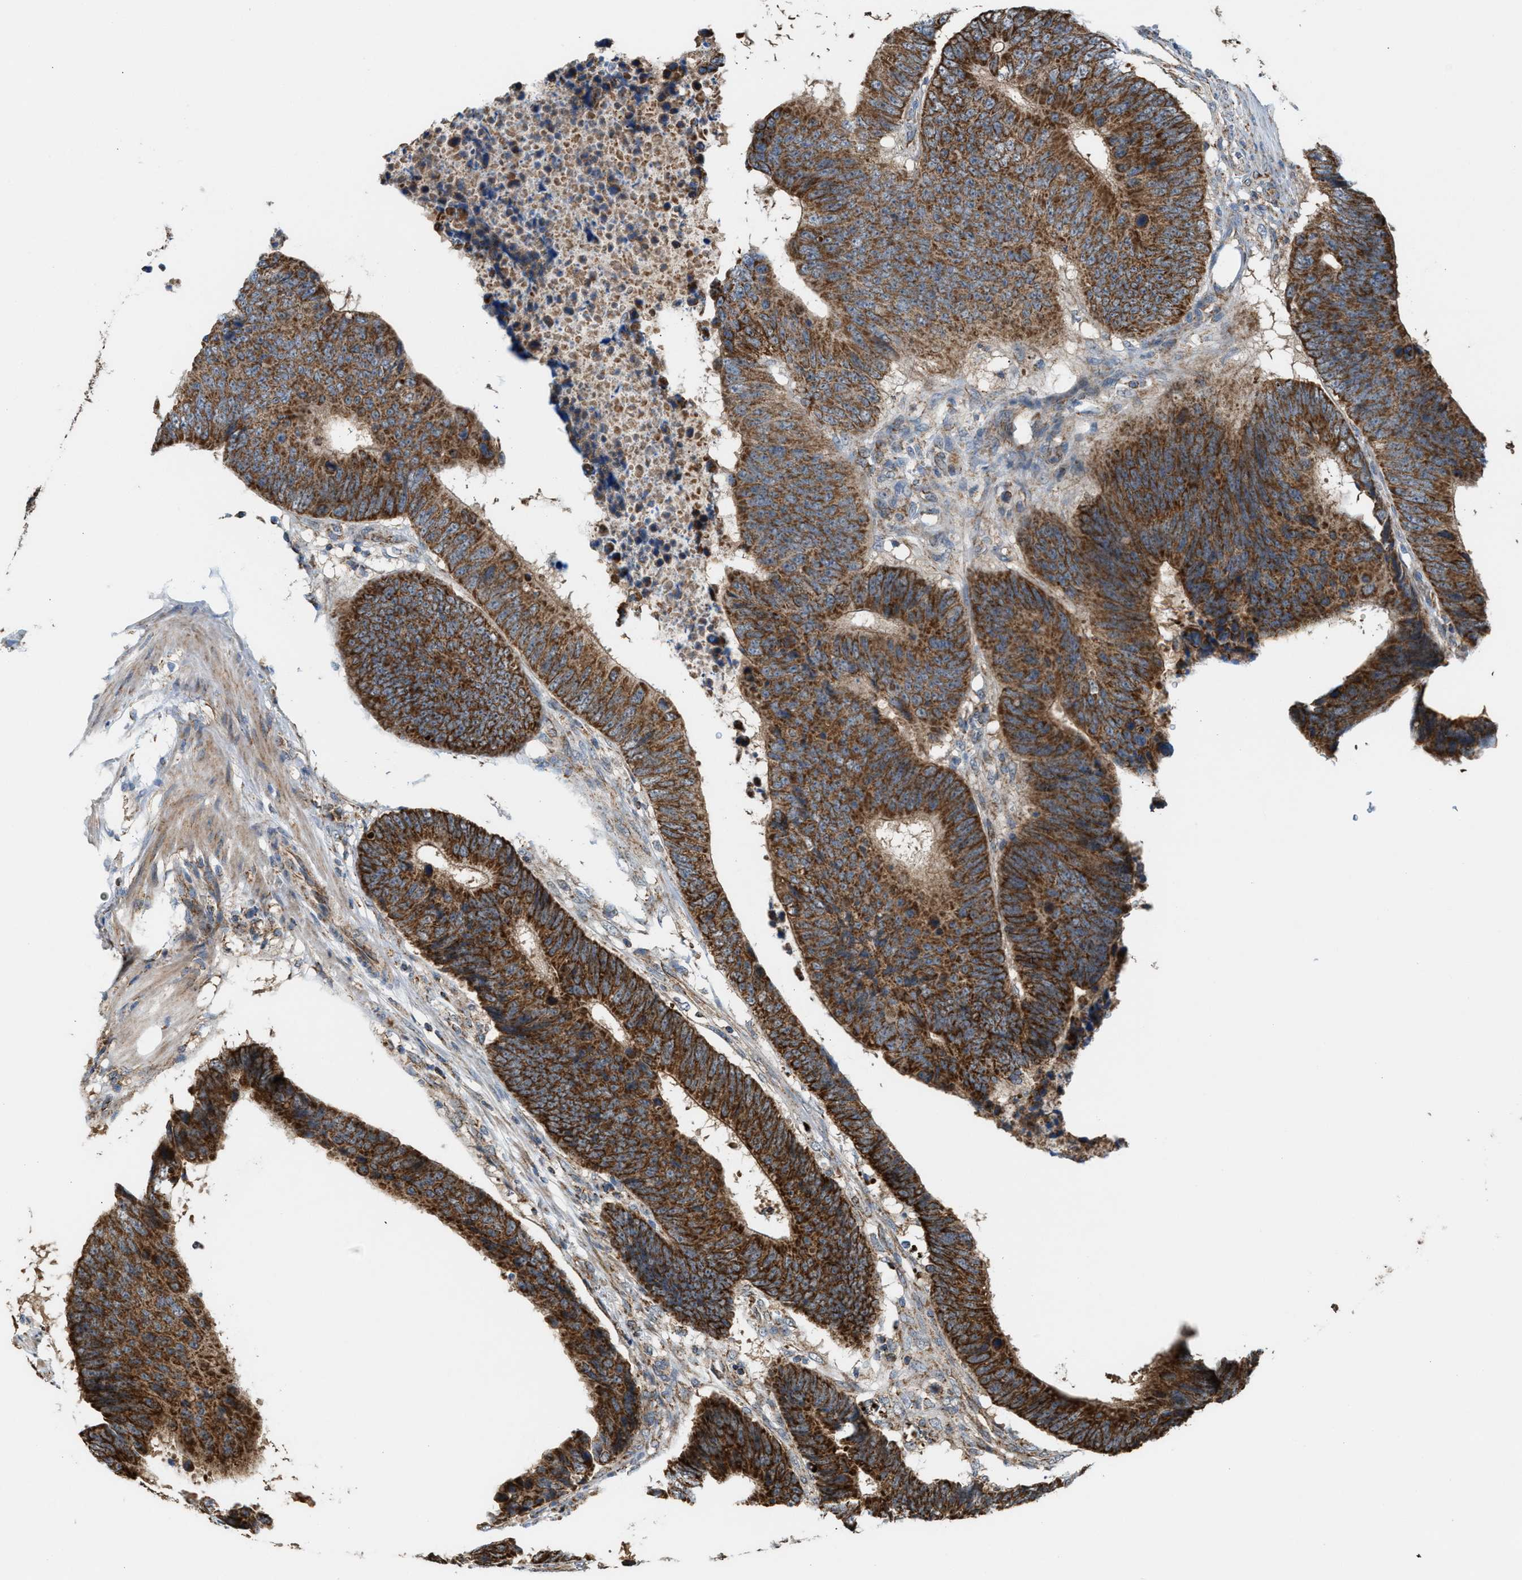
{"staining": {"intensity": "strong", "quantity": ">75%", "location": "cytoplasmic/membranous"}, "tissue": "colorectal cancer", "cell_type": "Tumor cells", "image_type": "cancer", "snomed": [{"axis": "morphology", "description": "Adenocarcinoma, NOS"}, {"axis": "topography", "description": "Colon"}], "caption": "Strong cytoplasmic/membranous protein expression is present in about >75% of tumor cells in colorectal adenocarcinoma. (Stains: DAB in brown, nuclei in blue, Microscopy: brightfield microscopy at high magnification).", "gene": "SGSM2", "patient": {"sex": "male", "age": 56}}